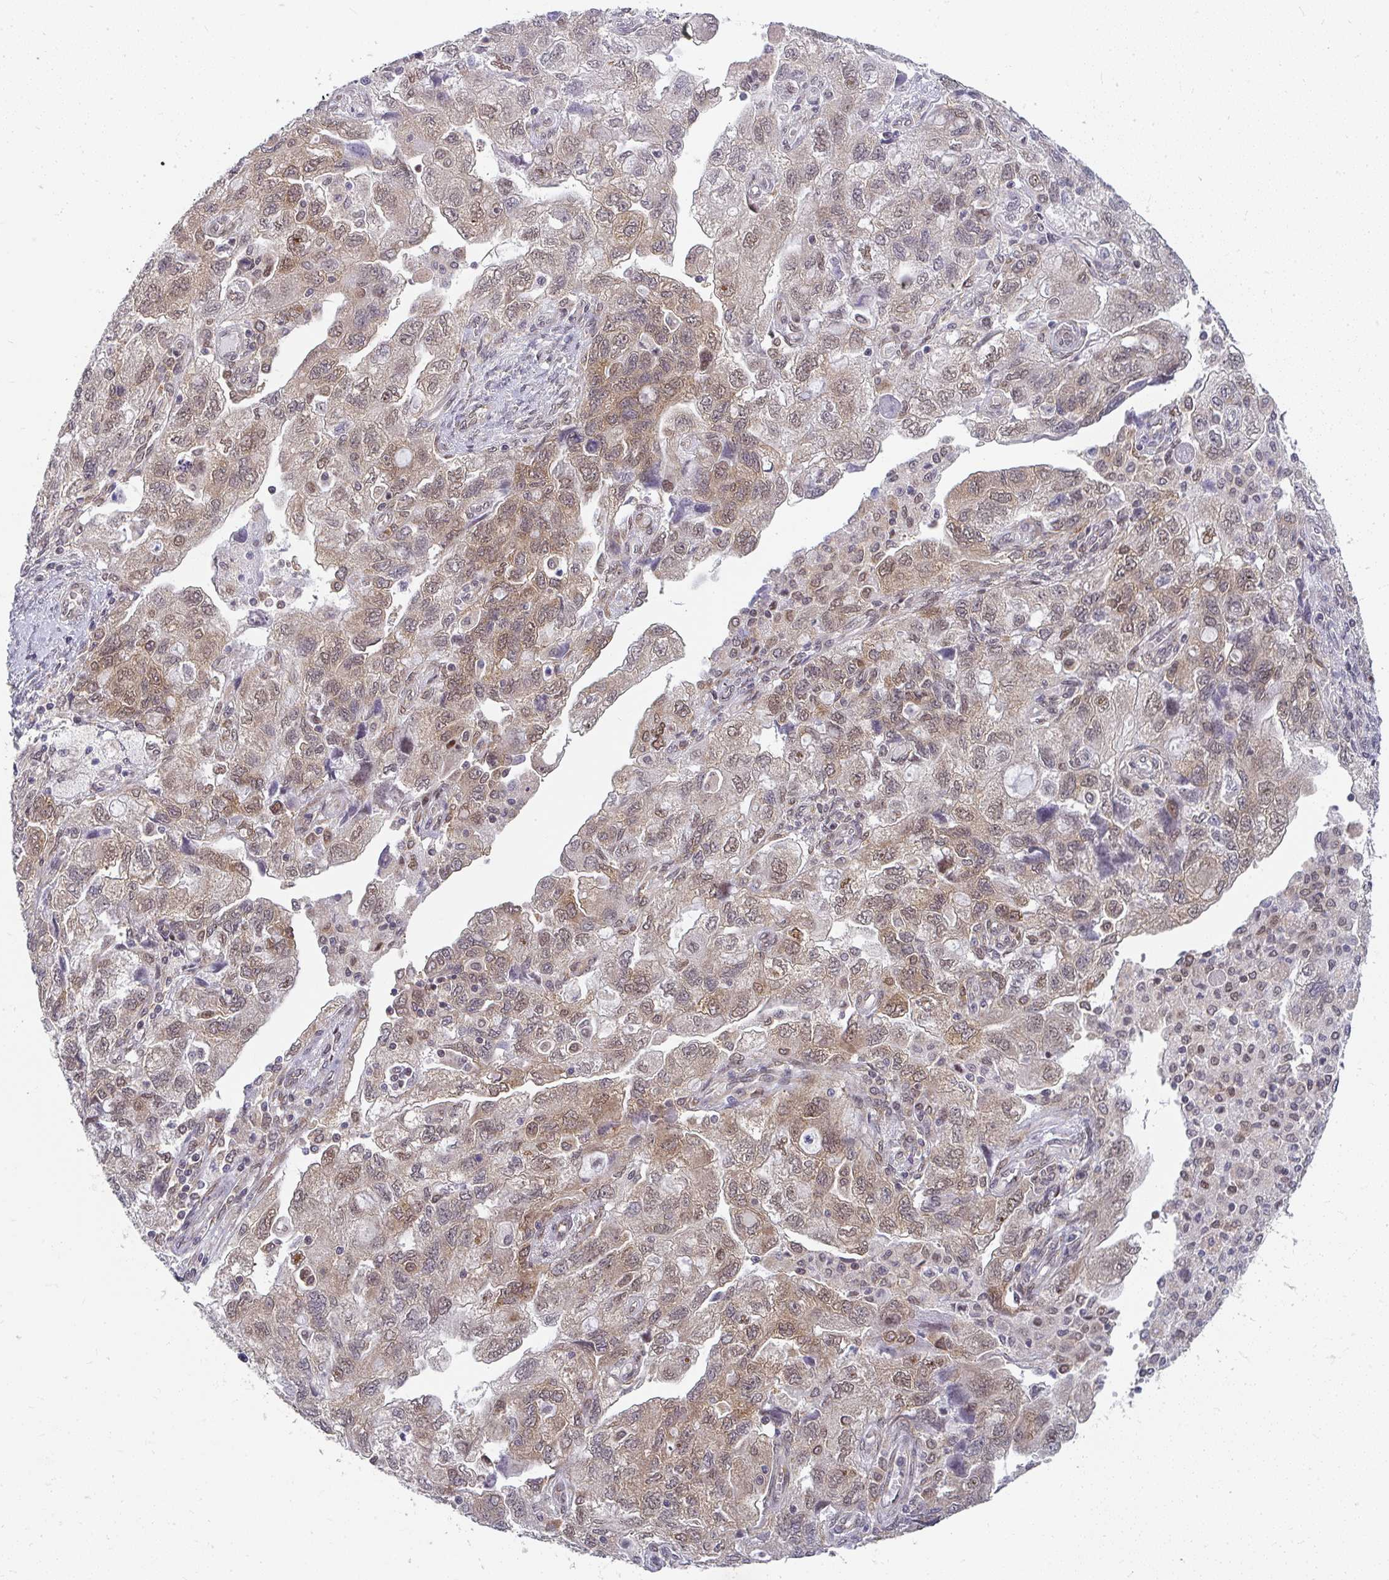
{"staining": {"intensity": "weak", "quantity": ">75%", "location": "cytoplasmic/membranous,nuclear"}, "tissue": "ovarian cancer", "cell_type": "Tumor cells", "image_type": "cancer", "snomed": [{"axis": "morphology", "description": "Carcinoma, NOS"}, {"axis": "morphology", "description": "Cystadenocarcinoma, serous, NOS"}, {"axis": "topography", "description": "Ovary"}], "caption": "This is an image of immunohistochemistry (IHC) staining of ovarian cancer (carcinoma), which shows weak positivity in the cytoplasmic/membranous and nuclear of tumor cells.", "gene": "SYNCRIP", "patient": {"sex": "female", "age": 69}}